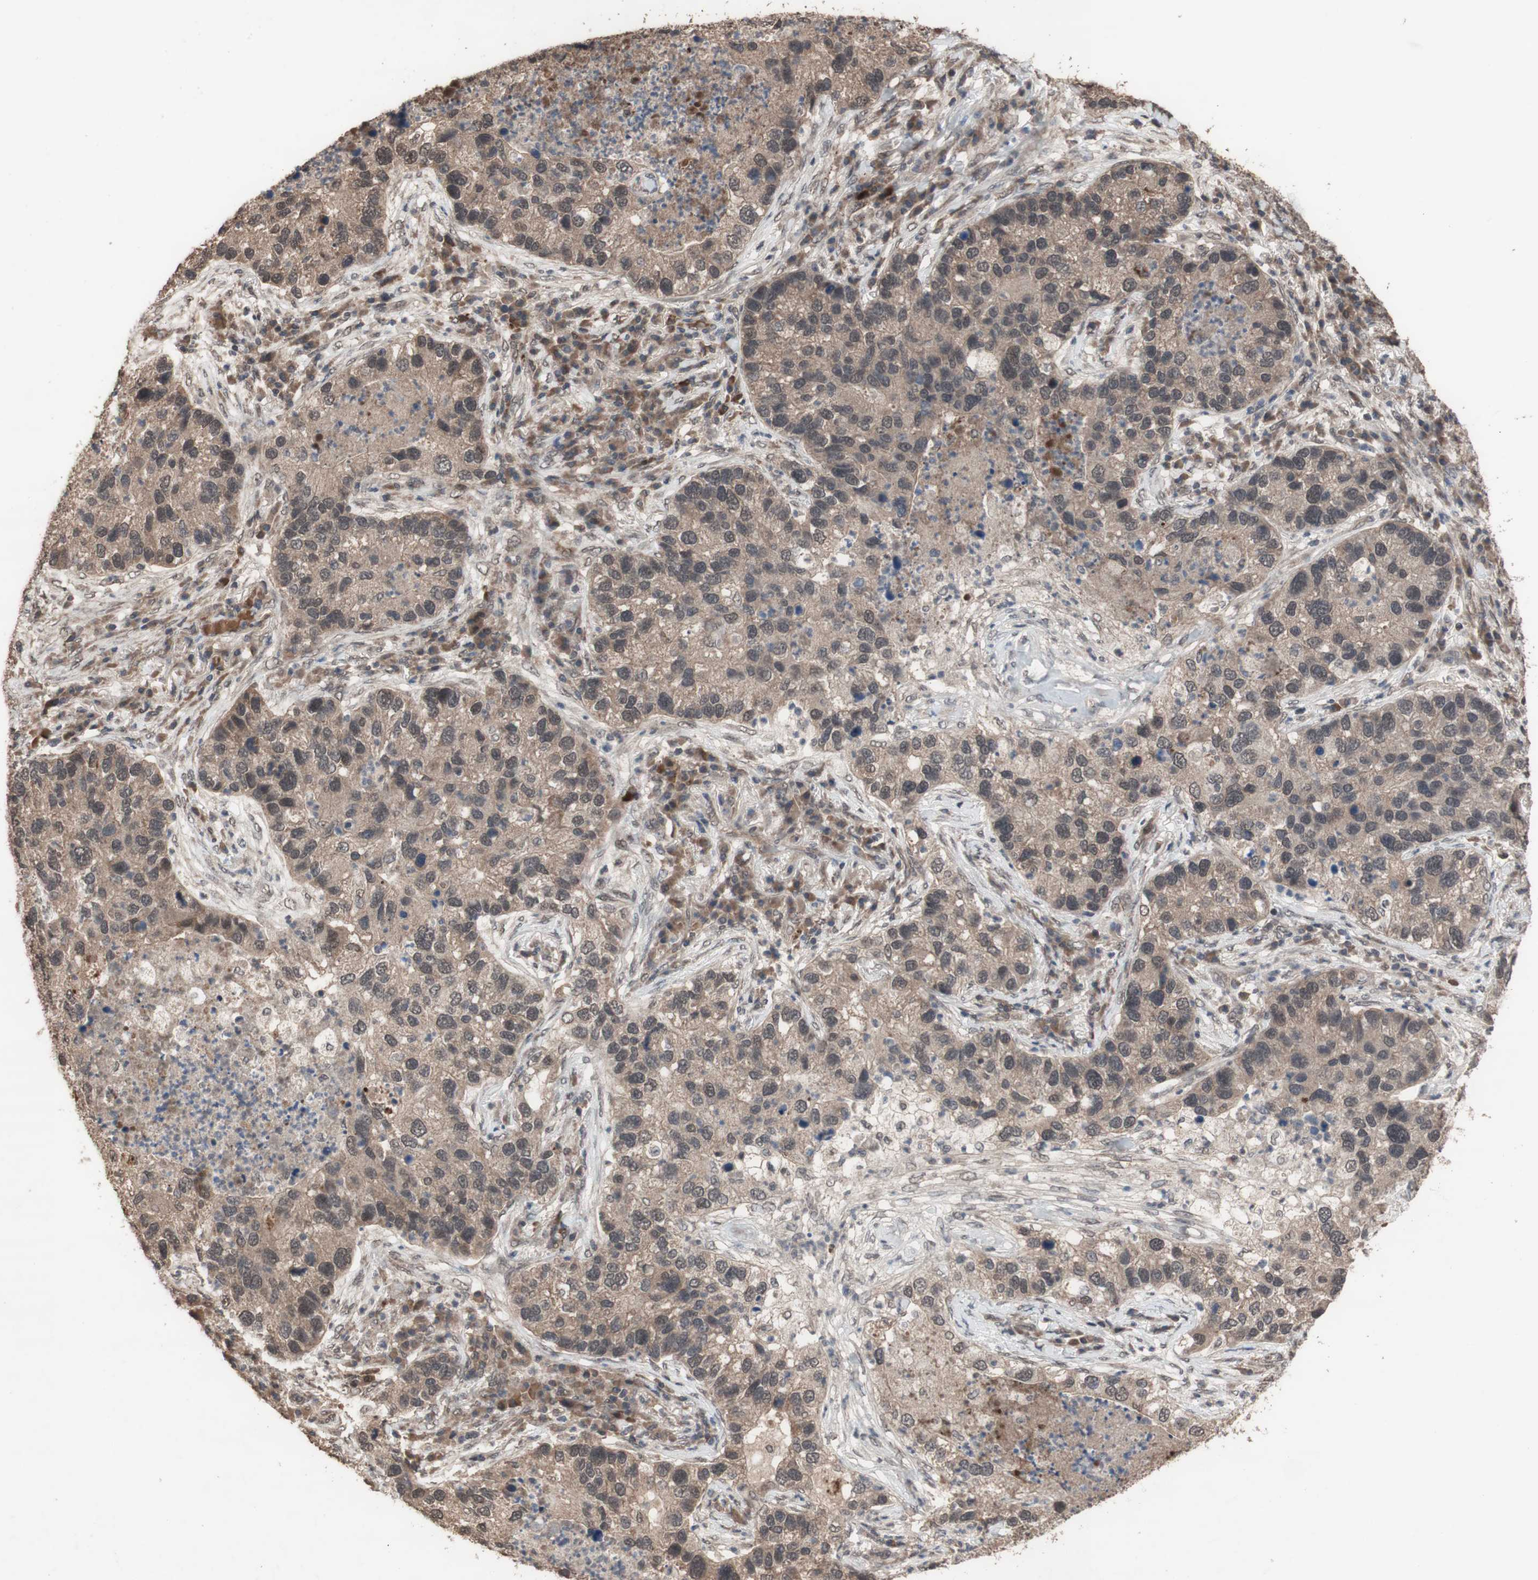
{"staining": {"intensity": "moderate", "quantity": ">75%", "location": "cytoplasmic/membranous"}, "tissue": "lung cancer", "cell_type": "Tumor cells", "image_type": "cancer", "snomed": [{"axis": "morphology", "description": "Normal tissue, NOS"}, {"axis": "morphology", "description": "Adenocarcinoma, NOS"}, {"axis": "topography", "description": "Bronchus"}, {"axis": "topography", "description": "Lung"}], "caption": "Protein expression analysis of human adenocarcinoma (lung) reveals moderate cytoplasmic/membranous staining in approximately >75% of tumor cells. The staining was performed using DAB (3,3'-diaminobenzidine) to visualize the protein expression in brown, while the nuclei were stained in blue with hematoxylin (Magnification: 20x).", "gene": "KANSL1", "patient": {"sex": "male", "age": 54}}